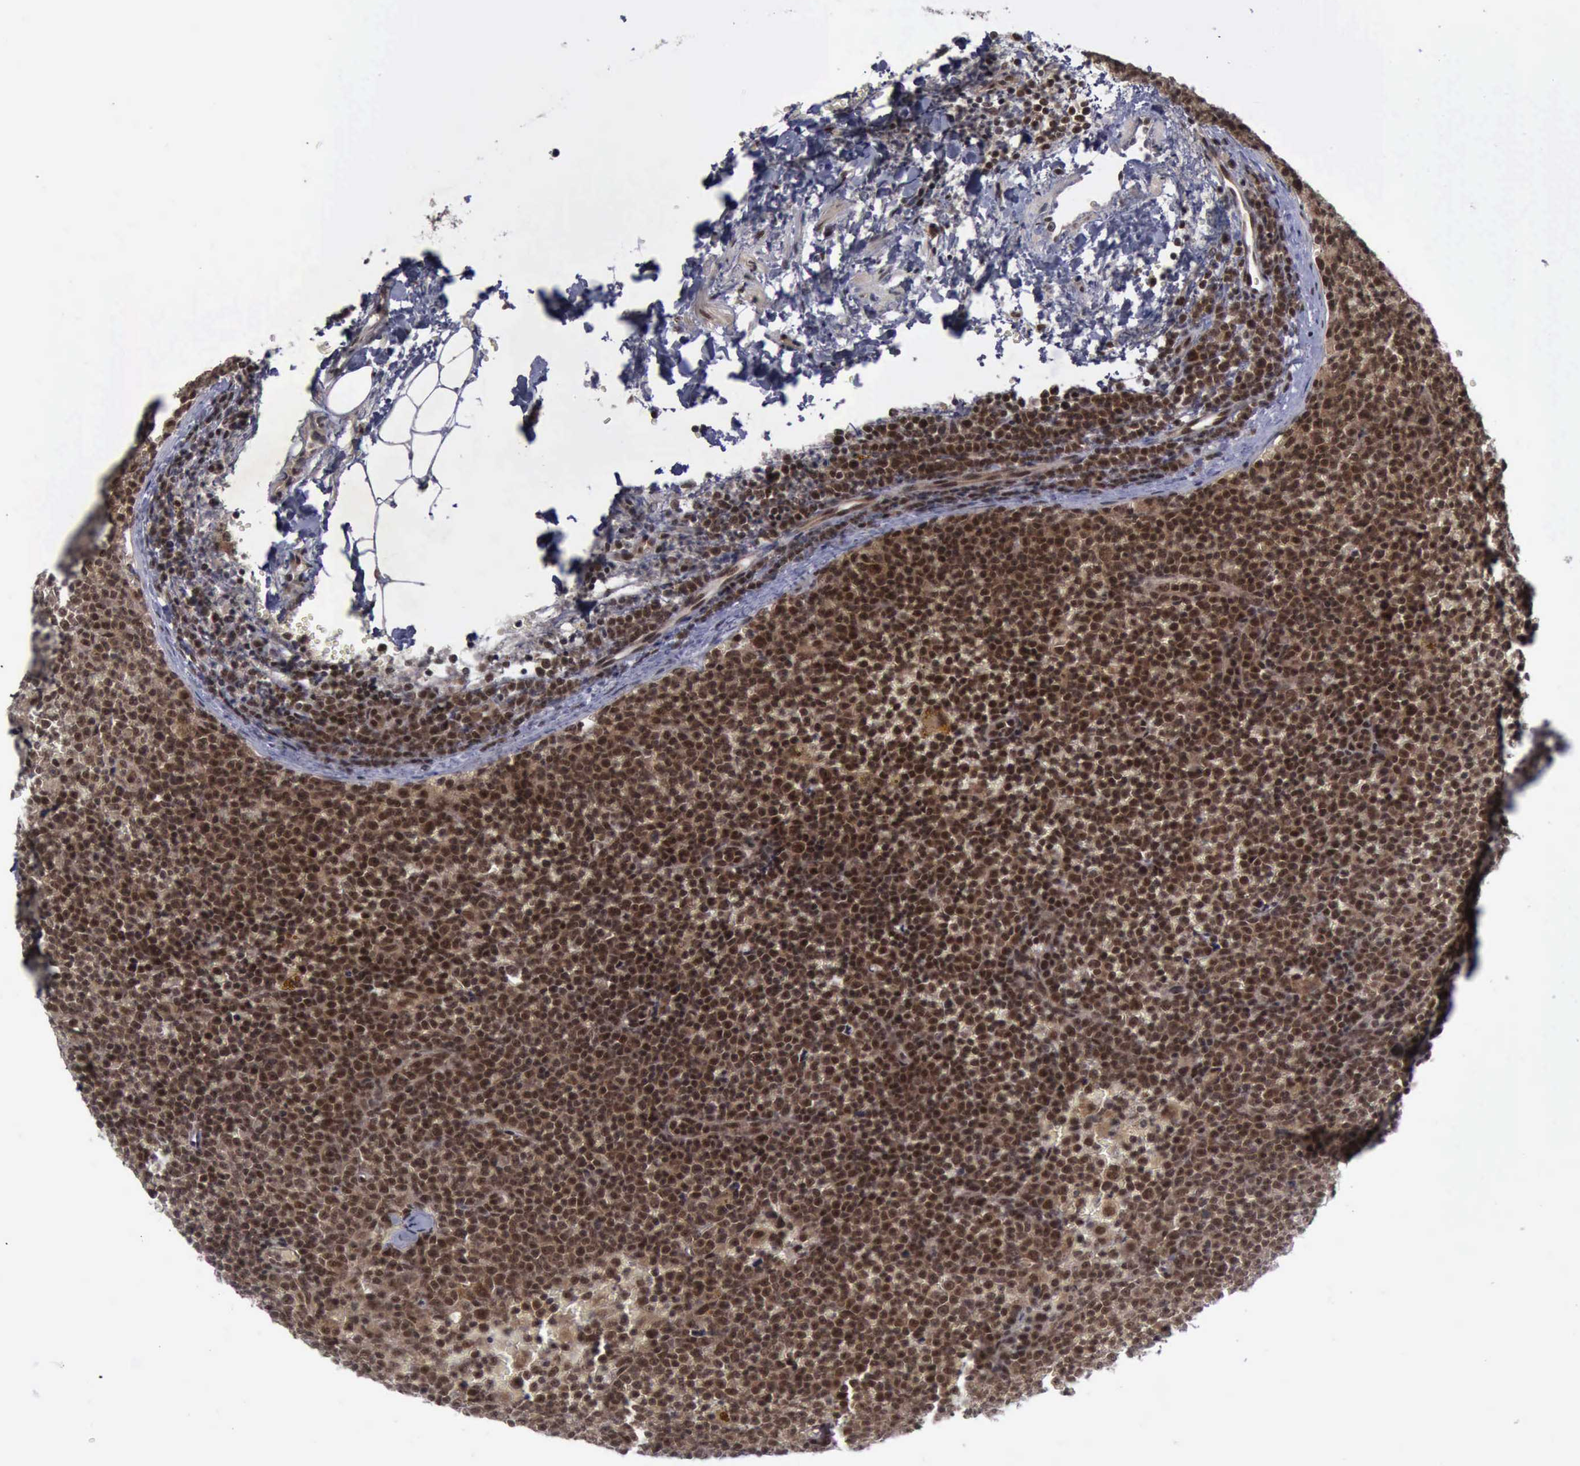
{"staining": {"intensity": "strong", "quantity": ">75%", "location": "cytoplasmic/membranous,nuclear"}, "tissue": "lymphoma", "cell_type": "Tumor cells", "image_type": "cancer", "snomed": [{"axis": "morphology", "description": "Malignant lymphoma, non-Hodgkin's type, Low grade"}, {"axis": "topography", "description": "Lymph node"}], "caption": "The histopathology image exhibits immunohistochemical staining of lymphoma. There is strong cytoplasmic/membranous and nuclear expression is present in approximately >75% of tumor cells. (IHC, brightfield microscopy, high magnification).", "gene": "ATM", "patient": {"sex": "male", "age": 50}}